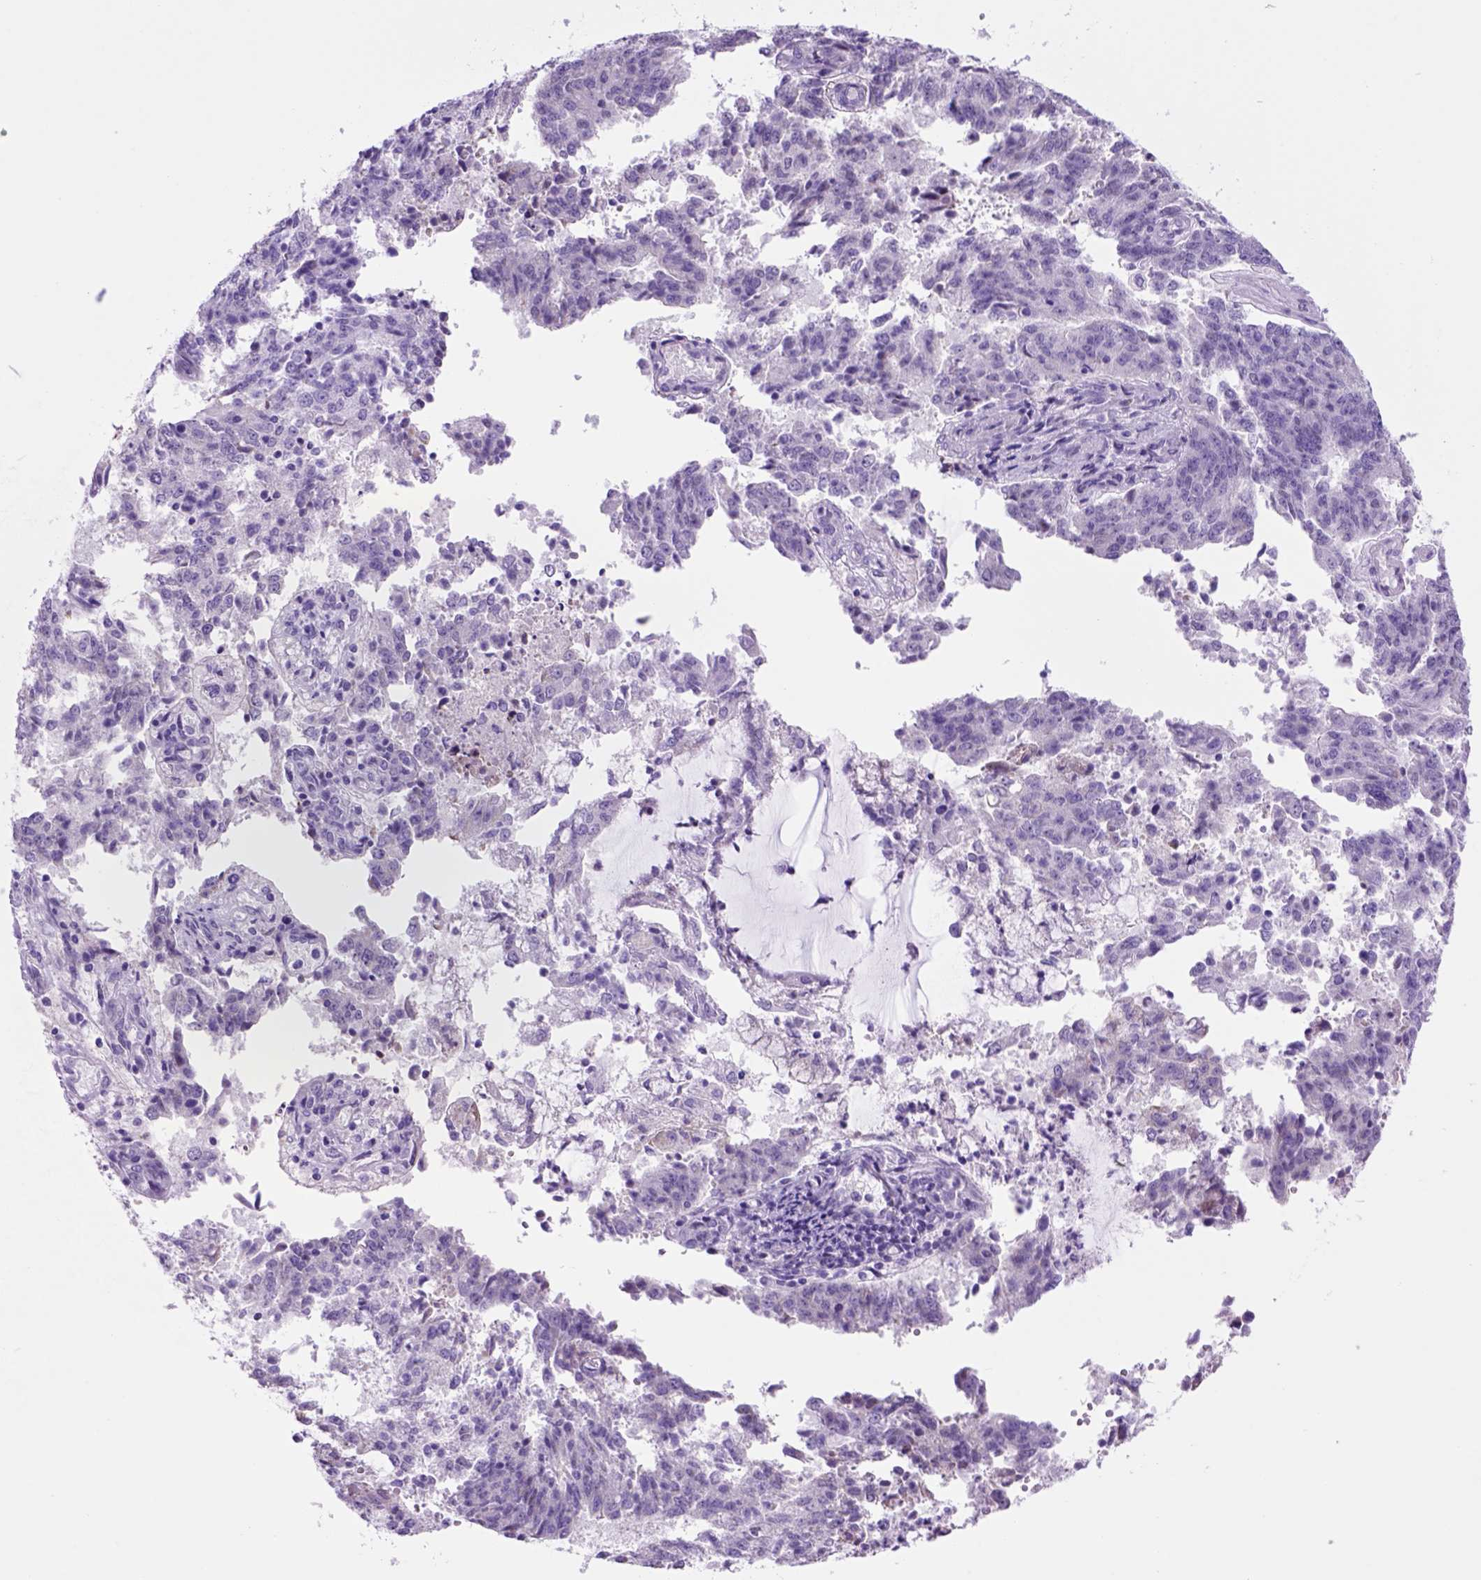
{"staining": {"intensity": "negative", "quantity": "none", "location": "none"}, "tissue": "endometrial cancer", "cell_type": "Tumor cells", "image_type": "cancer", "snomed": [{"axis": "morphology", "description": "Adenocarcinoma, NOS"}, {"axis": "topography", "description": "Endometrium"}], "caption": "DAB immunohistochemical staining of human endometrial cancer (adenocarcinoma) demonstrates no significant positivity in tumor cells.", "gene": "HHIPL2", "patient": {"sex": "female", "age": 82}}